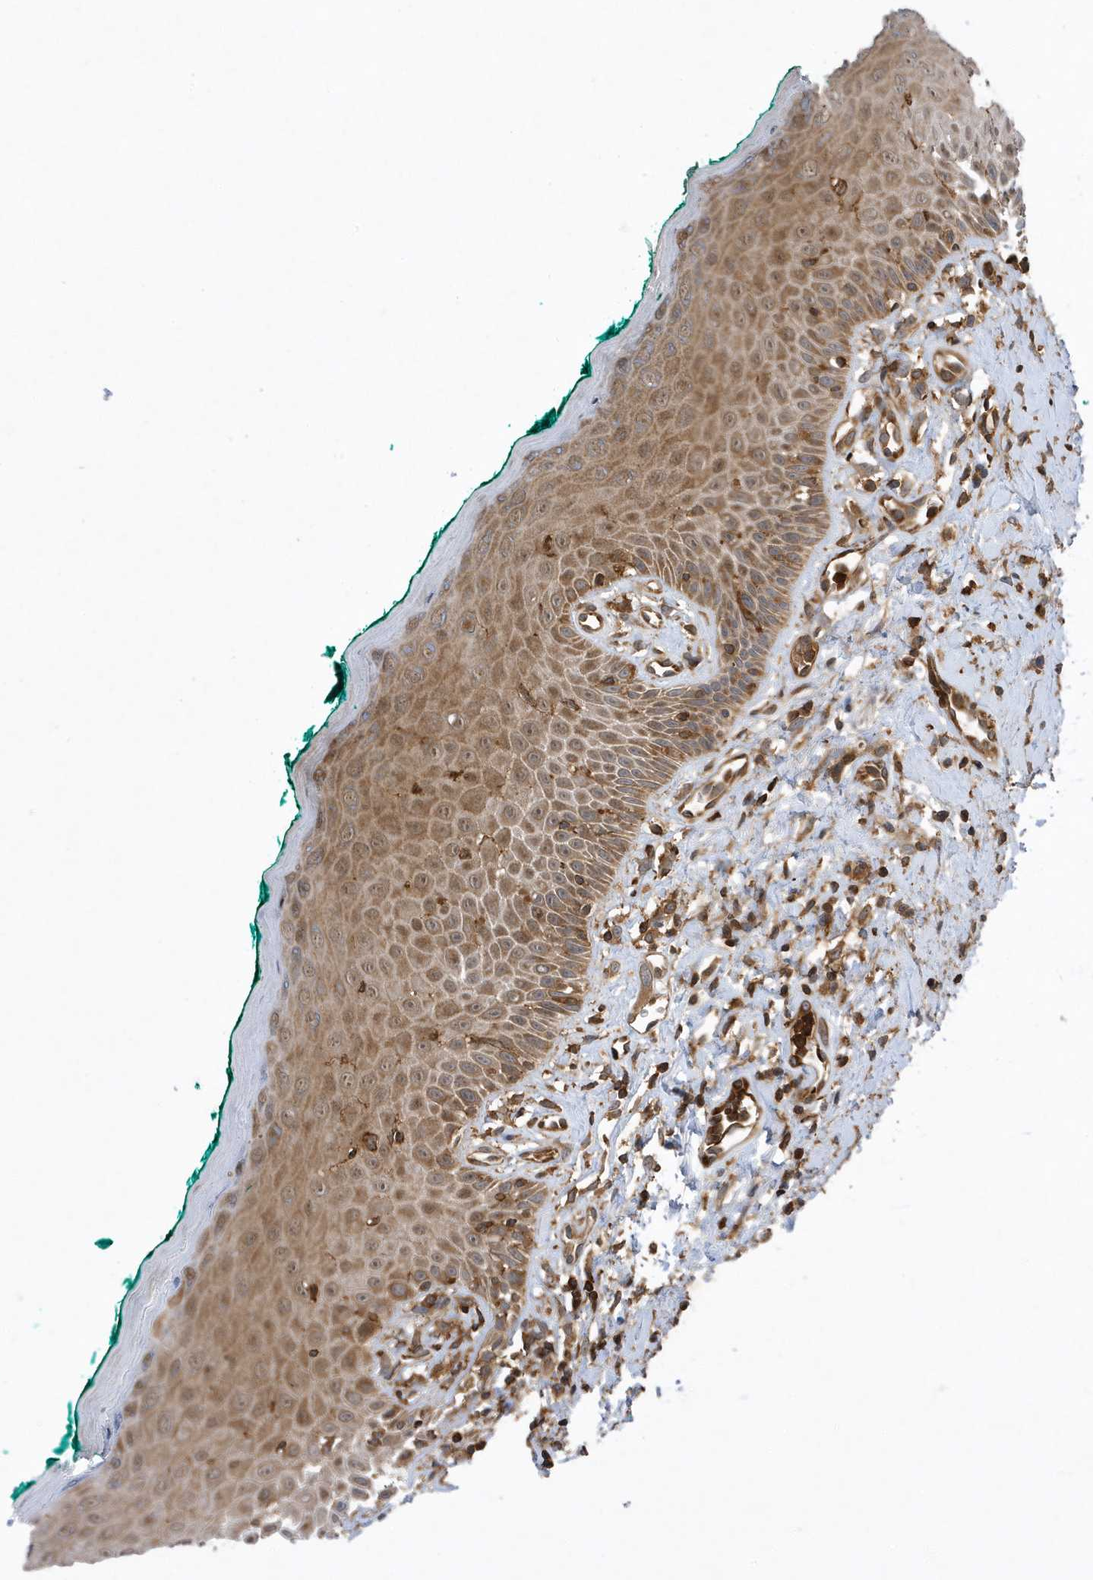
{"staining": {"intensity": "moderate", "quantity": ">75%", "location": "cytoplasmic/membranous,nuclear"}, "tissue": "oral mucosa", "cell_type": "Squamous epithelial cells", "image_type": "normal", "snomed": [{"axis": "morphology", "description": "Normal tissue, NOS"}, {"axis": "topography", "description": "Oral tissue"}], "caption": "About >75% of squamous epithelial cells in benign oral mucosa show moderate cytoplasmic/membranous,nuclear protein expression as visualized by brown immunohistochemical staining.", "gene": "LAPTM4A", "patient": {"sex": "female", "age": 70}}